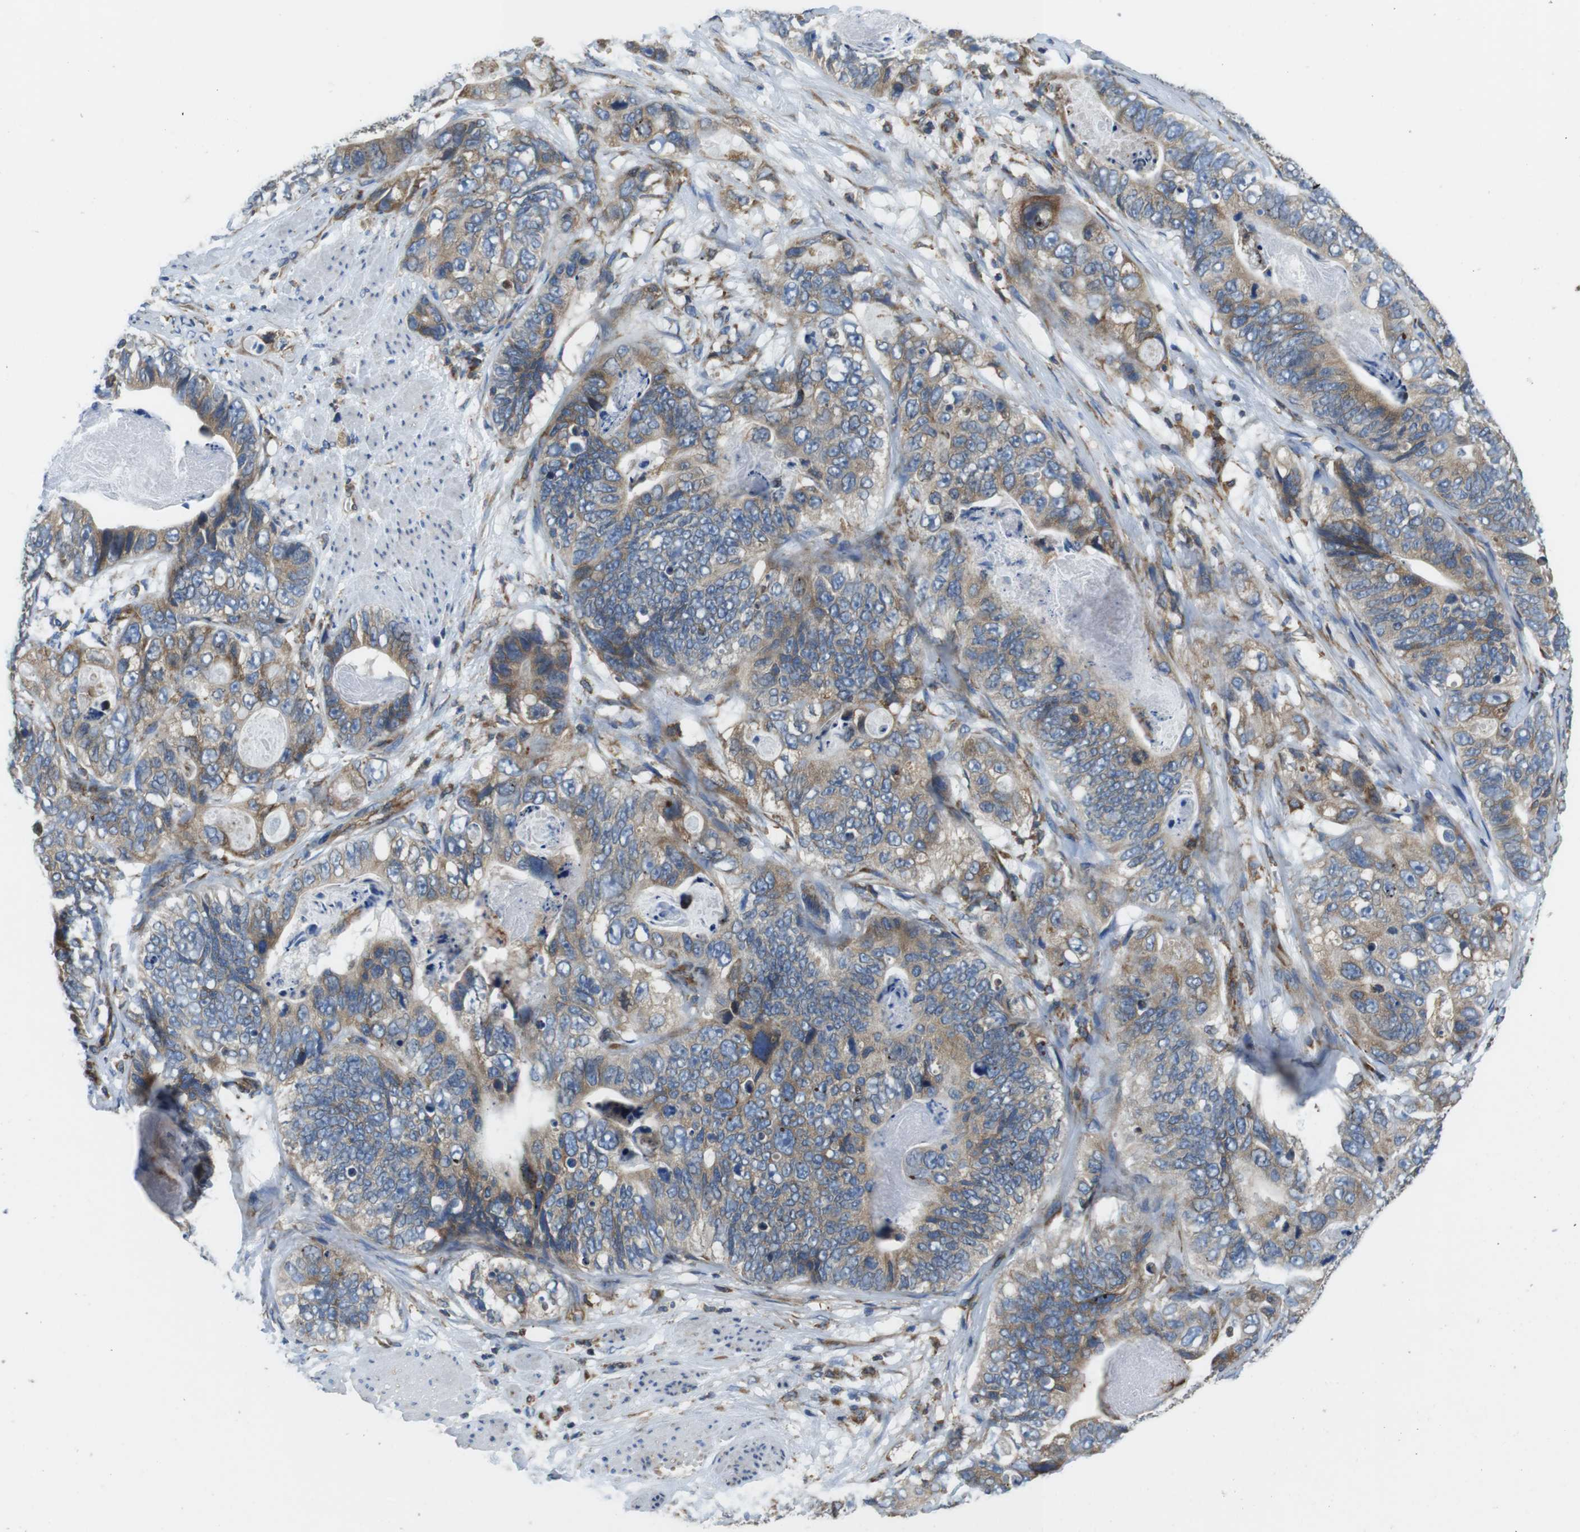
{"staining": {"intensity": "moderate", "quantity": ">75%", "location": "cytoplasmic/membranous"}, "tissue": "stomach cancer", "cell_type": "Tumor cells", "image_type": "cancer", "snomed": [{"axis": "morphology", "description": "Adenocarcinoma, NOS"}, {"axis": "topography", "description": "Stomach"}], "caption": "Protein staining of stomach cancer (adenocarcinoma) tissue demonstrates moderate cytoplasmic/membranous expression in approximately >75% of tumor cells.", "gene": "UGGT1", "patient": {"sex": "female", "age": 89}}